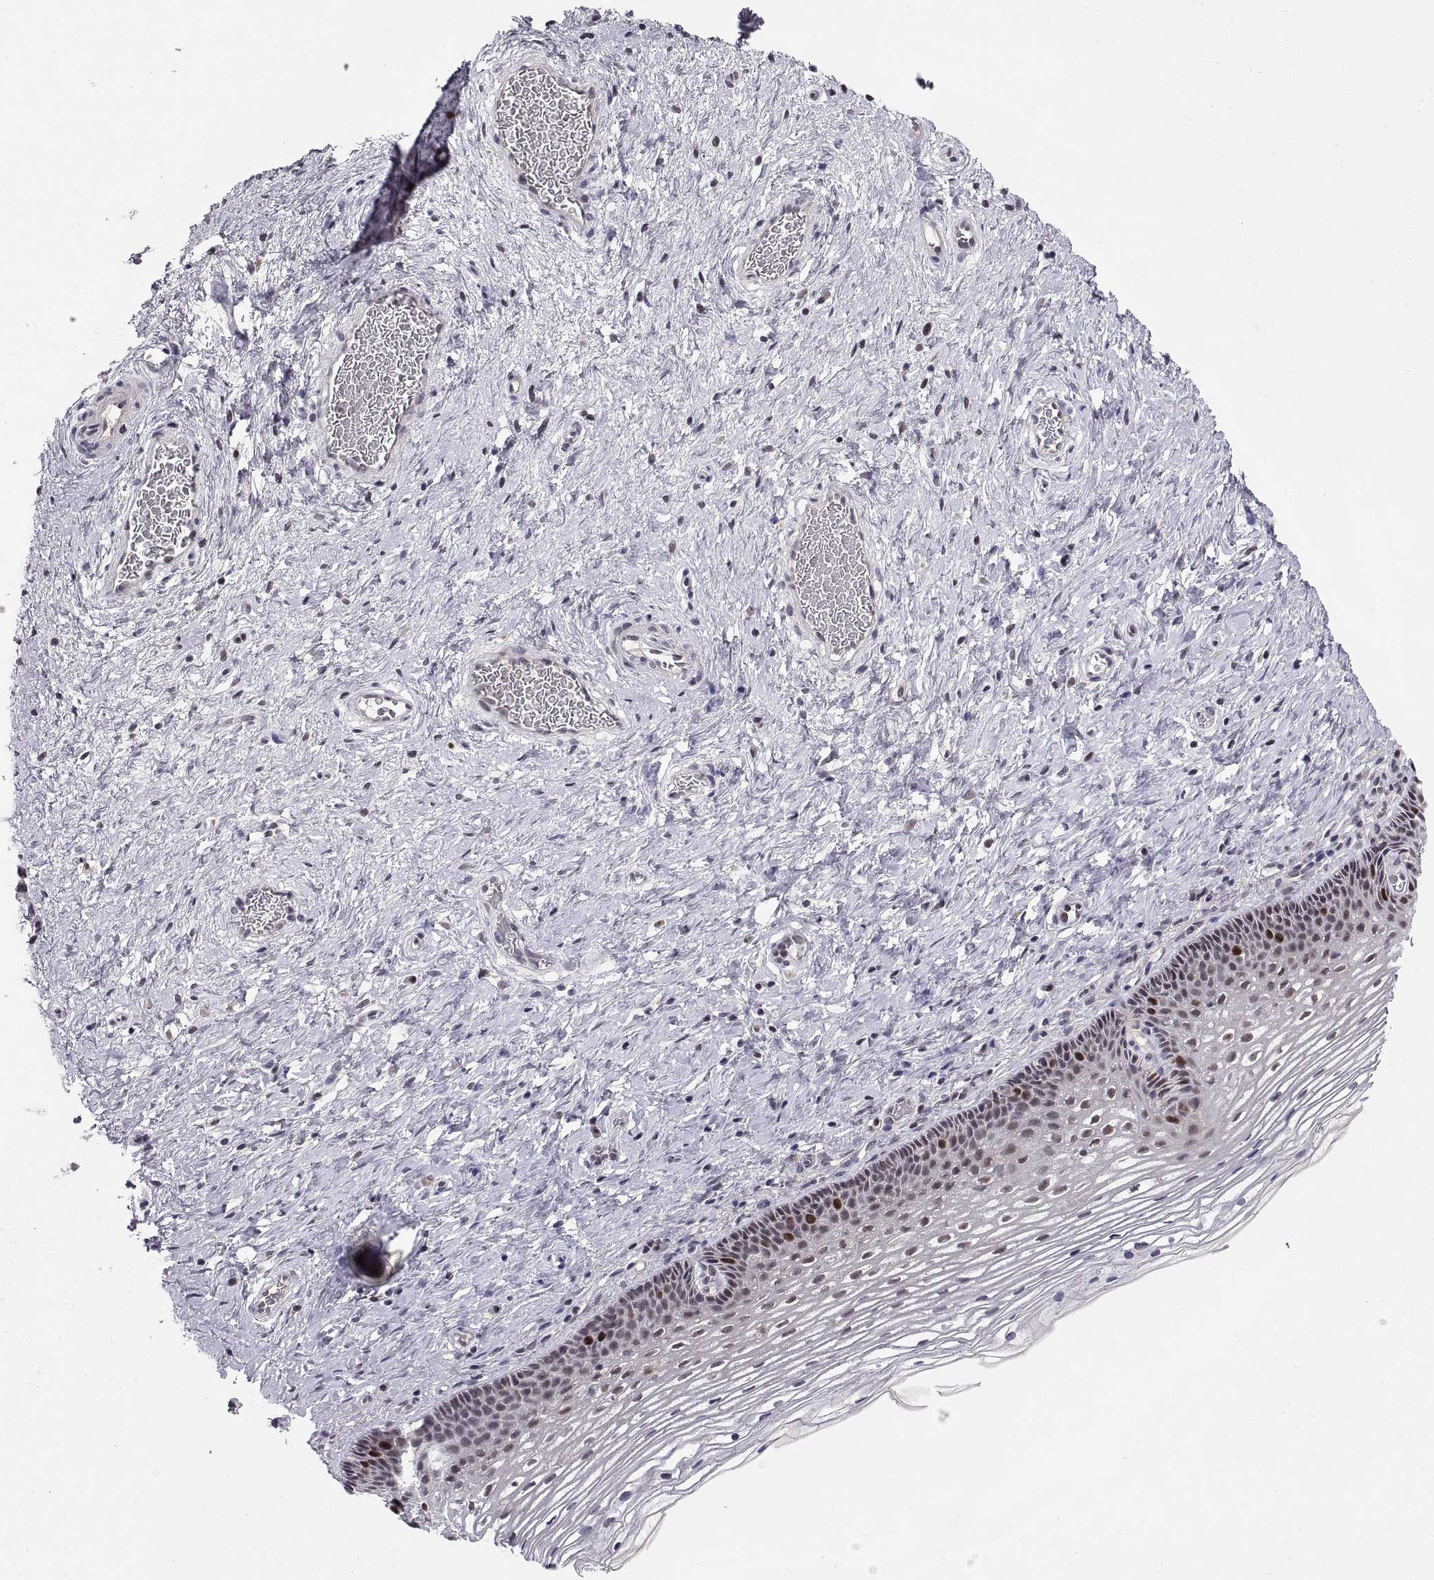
{"staining": {"intensity": "strong", "quantity": "<25%", "location": "nuclear"}, "tissue": "cervix", "cell_type": "Glandular cells", "image_type": "normal", "snomed": [{"axis": "morphology", "description": "Normal tissue, NOS"}, {"axis": "topography", "description": "Cervix"}], "caption": "DAB immunohistochemical staining of unremarkable human cervix reveals strong nuclear protein expression in approximately <25% of glandular cells.", "gene": "CHFR", "patient": {"sex": "female", "age": 34}}